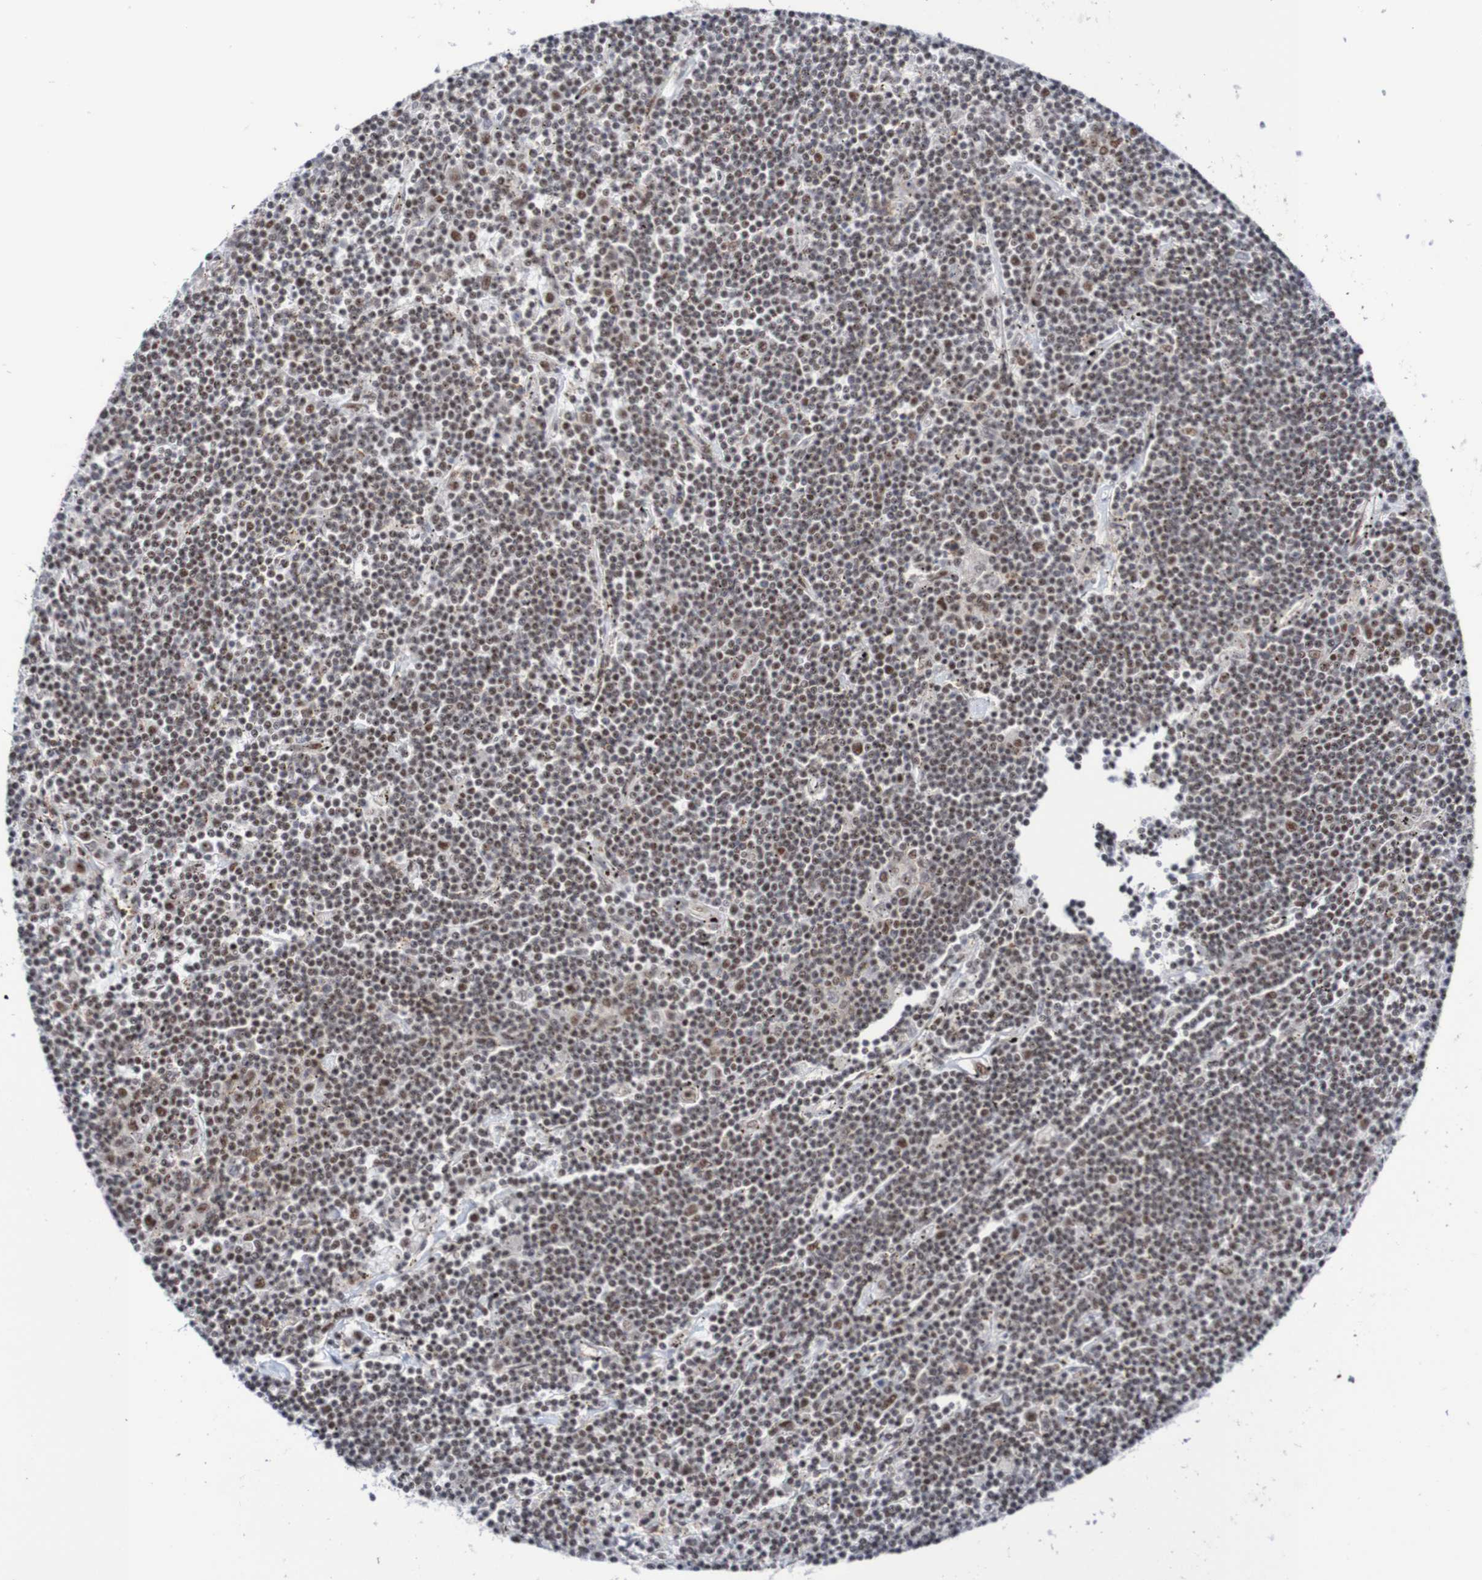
{"staining": {"intensity": "weak", "quantity": "25%-75%", "location": "nuclear"}, "tissue": "lymphoma", "cell_type": "Tumor cells", "image_type": "cancer", "snomed": [{"axis": "morphology", "description": "Malignant lymphoma, non-Hodgkin's type, Low grade"}, {"axis": "topography", "description": "Spleen"}], "caption": "Brown immunohistochemical staining in human malignant lymphoma, non-Hodgkin's type (low-grade) exhibits weak nuclear expression in approximately 25%-75% of tumor cells.", "gene": "CDC5L", "patient": {"sex": "male", "age": 76}}